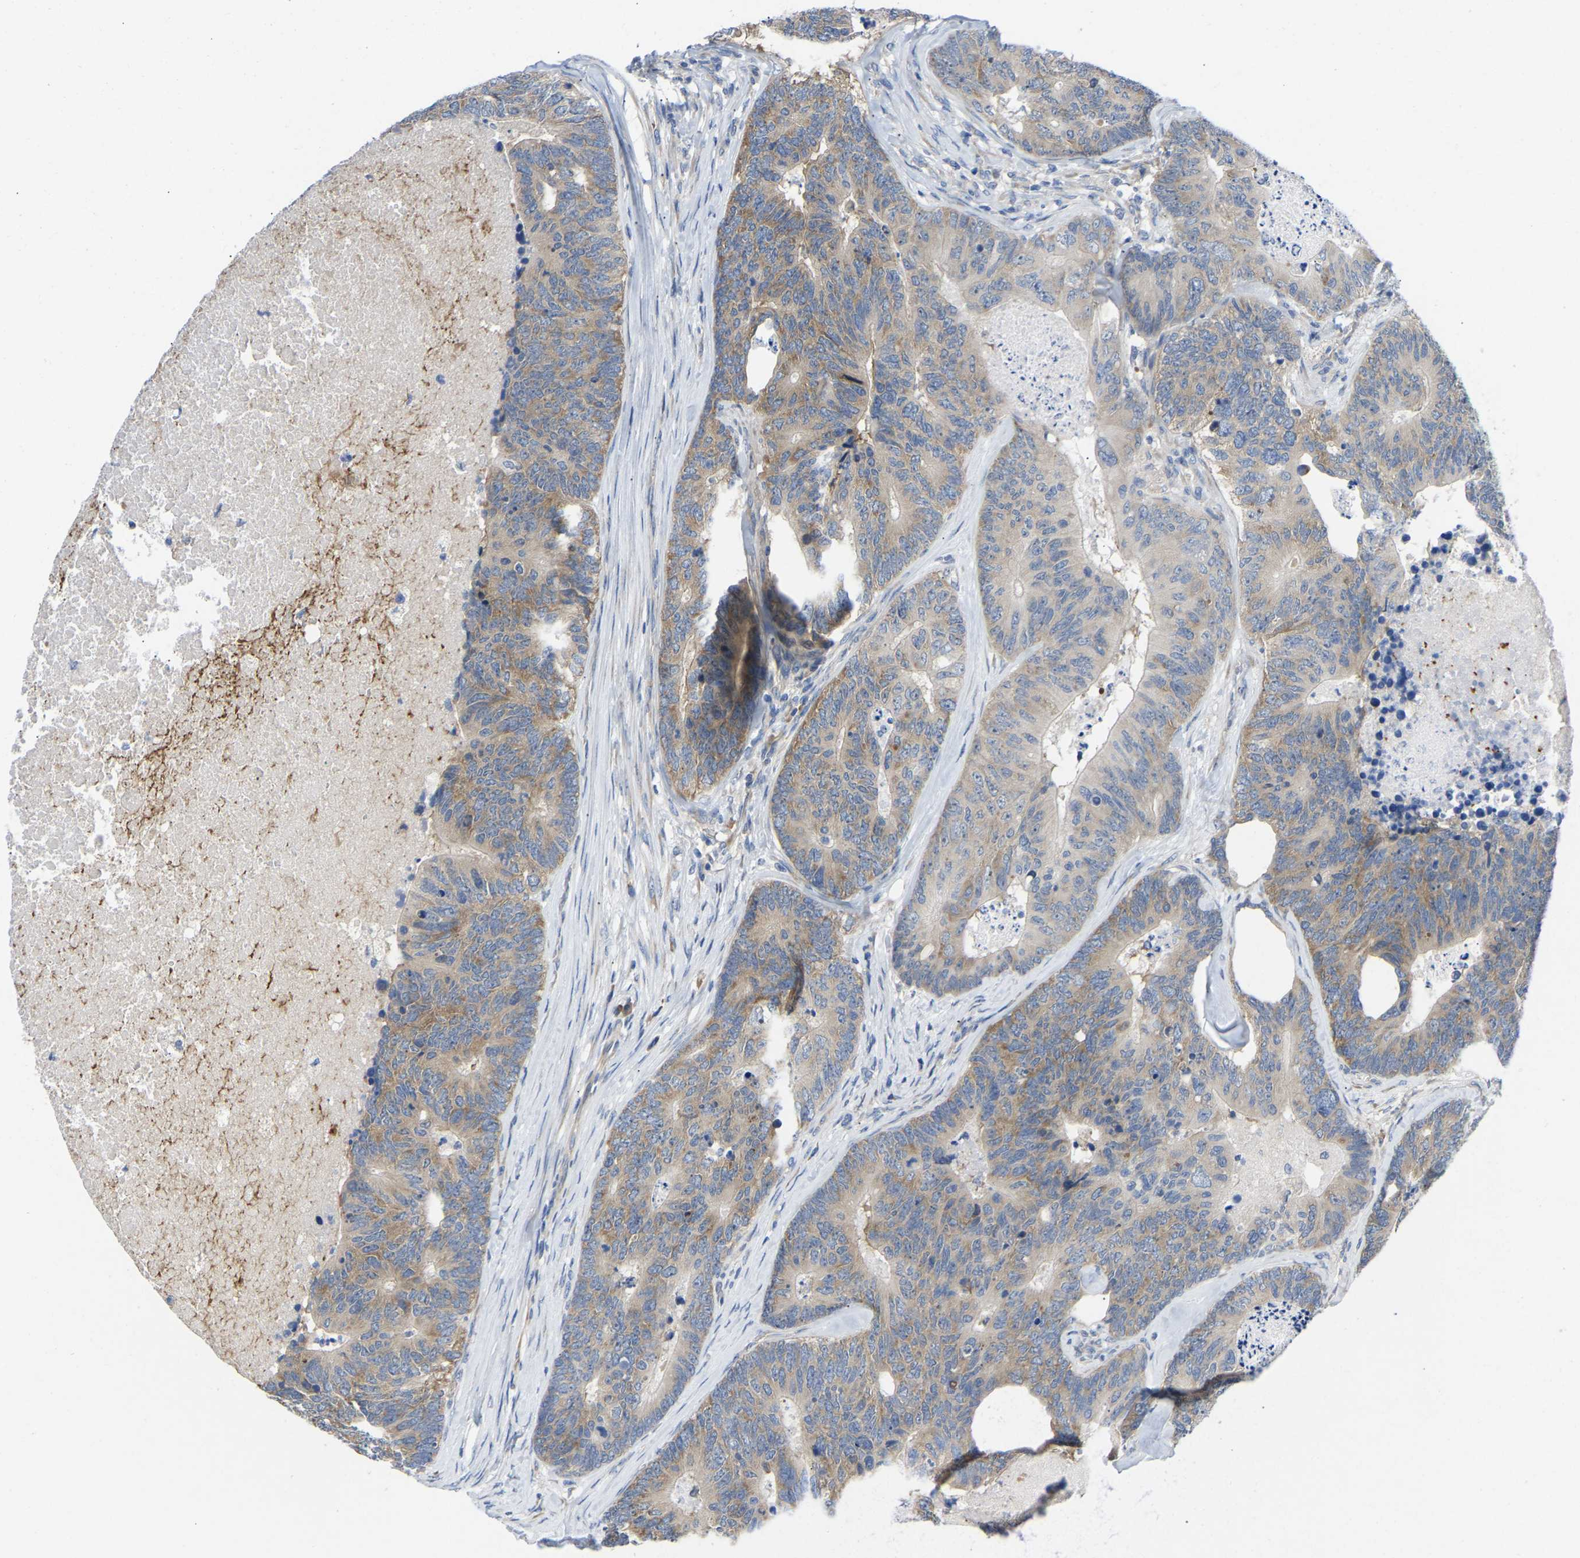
{"staining": {"intensity": "moderate", "quantity": "25%-75%", "location": "cytoplasmic/membranous"}, "tissue": "colorectal cancer", "cell_type": "Tumor cells", "image_type": "cancer", "snomed": [{"axis": "morphology", "description": "Adenocarcinoma, NOS"}, {"axis": "topography", "description": "Colon"}], "caption": "This photomicrograph shows IHC staining of colorectal cancer (adenocarcinoma), with medium moderate cytoplasmic/membranous staining in approximately 25%-75% of tumor cells.", "gene": "ABCA10", "patient": {"sex": "female", "age": 67}}